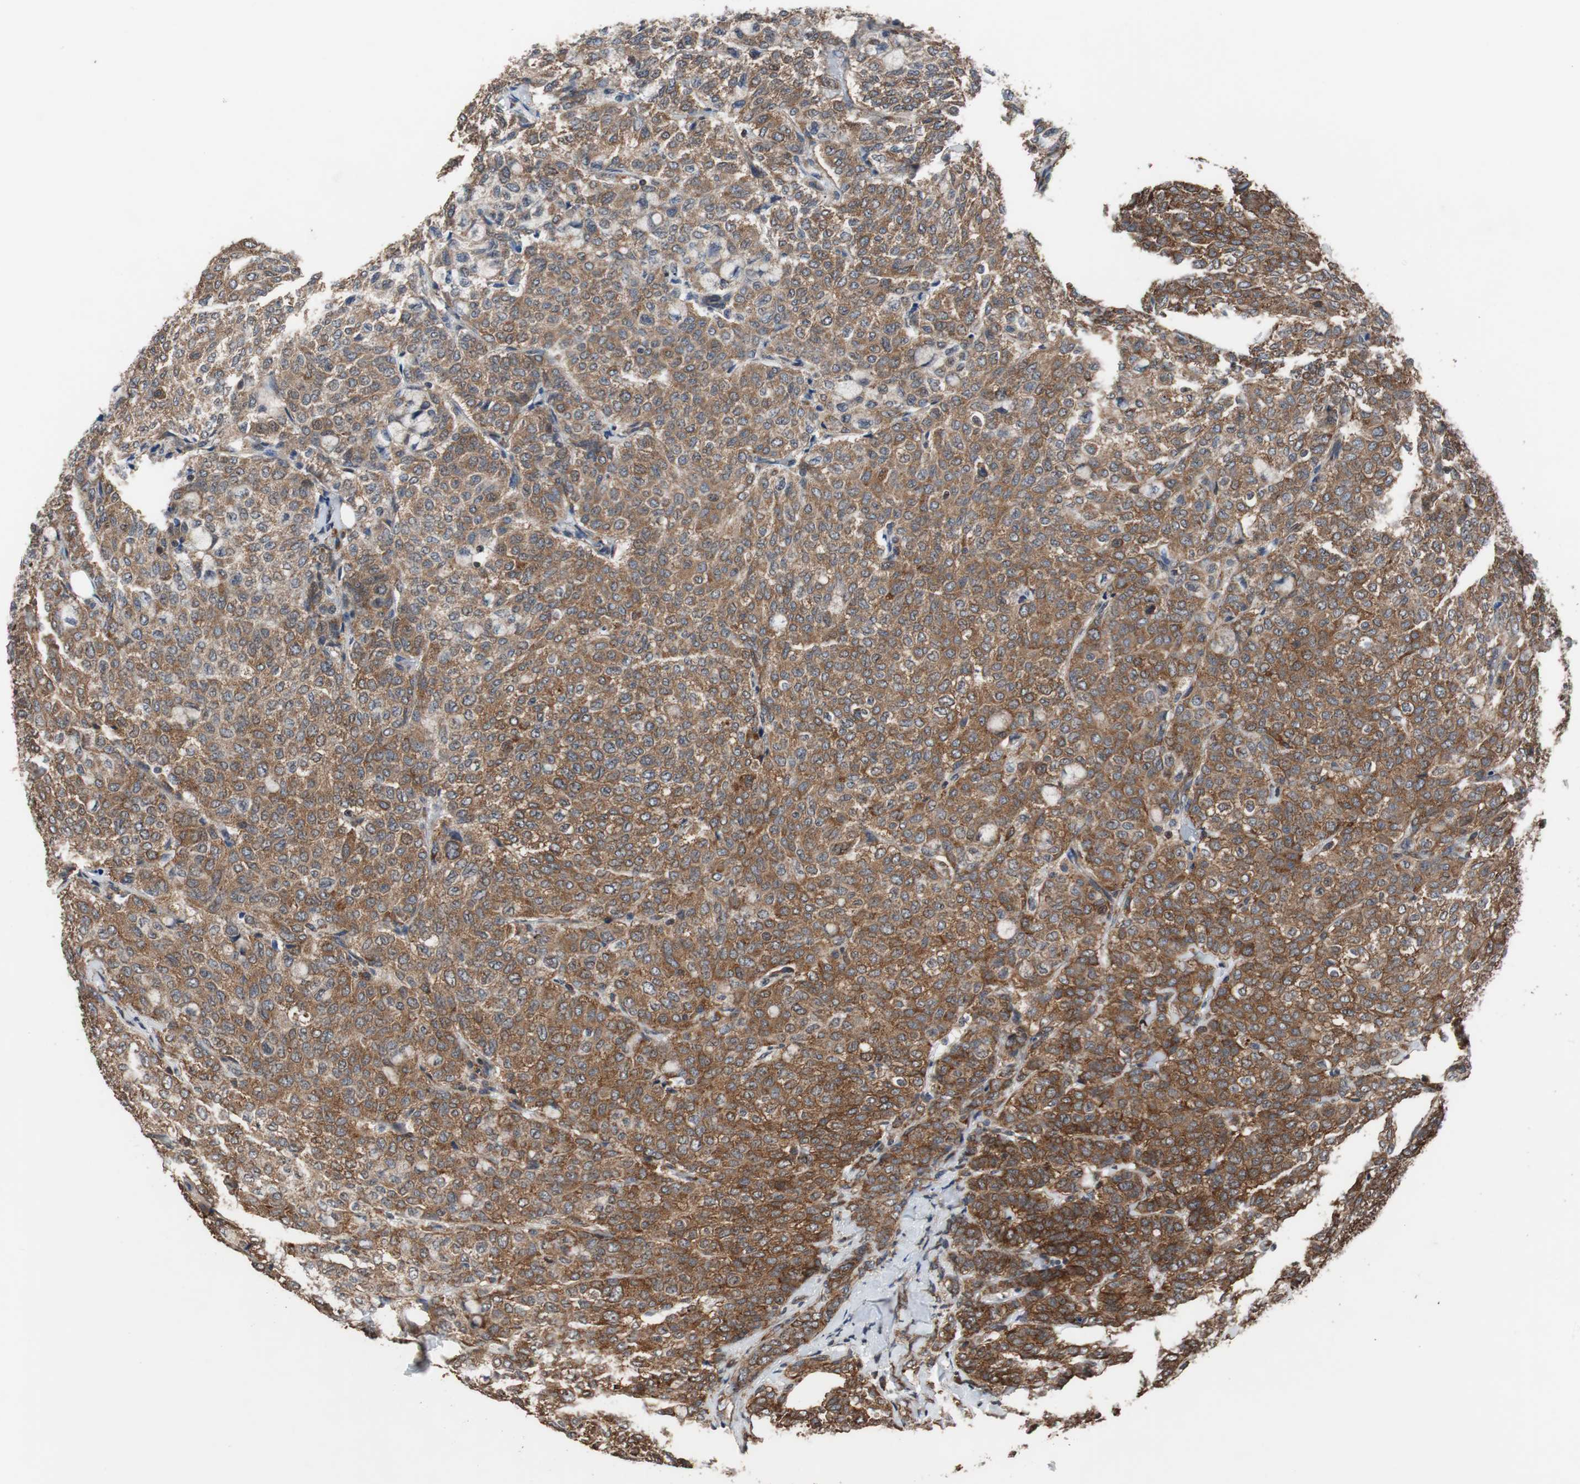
{"staining": {"intensity": "strong", "quantity": ">75%", "location": "cytoplasmic/membranous"}, "tissue": "breast cancer", "cell_type": "Tumor cells", "image_type": "cancer", "snomed": [{"axis": "morphology", "description": "Lobular carcinoma"}, {"axis": "topography", "description": "Breast"}], "caption": "Immunohistochemical staining of breast cancer (lobular carcinoma) displays high levels of strong cytoplasmic/membranous protein expression in about >75% of tumor cells. (brown staining indicates protein expression, while blue staining denotes nuclei).", "gene": "USP10", "patient": {"sex": "female", "age": 60}}